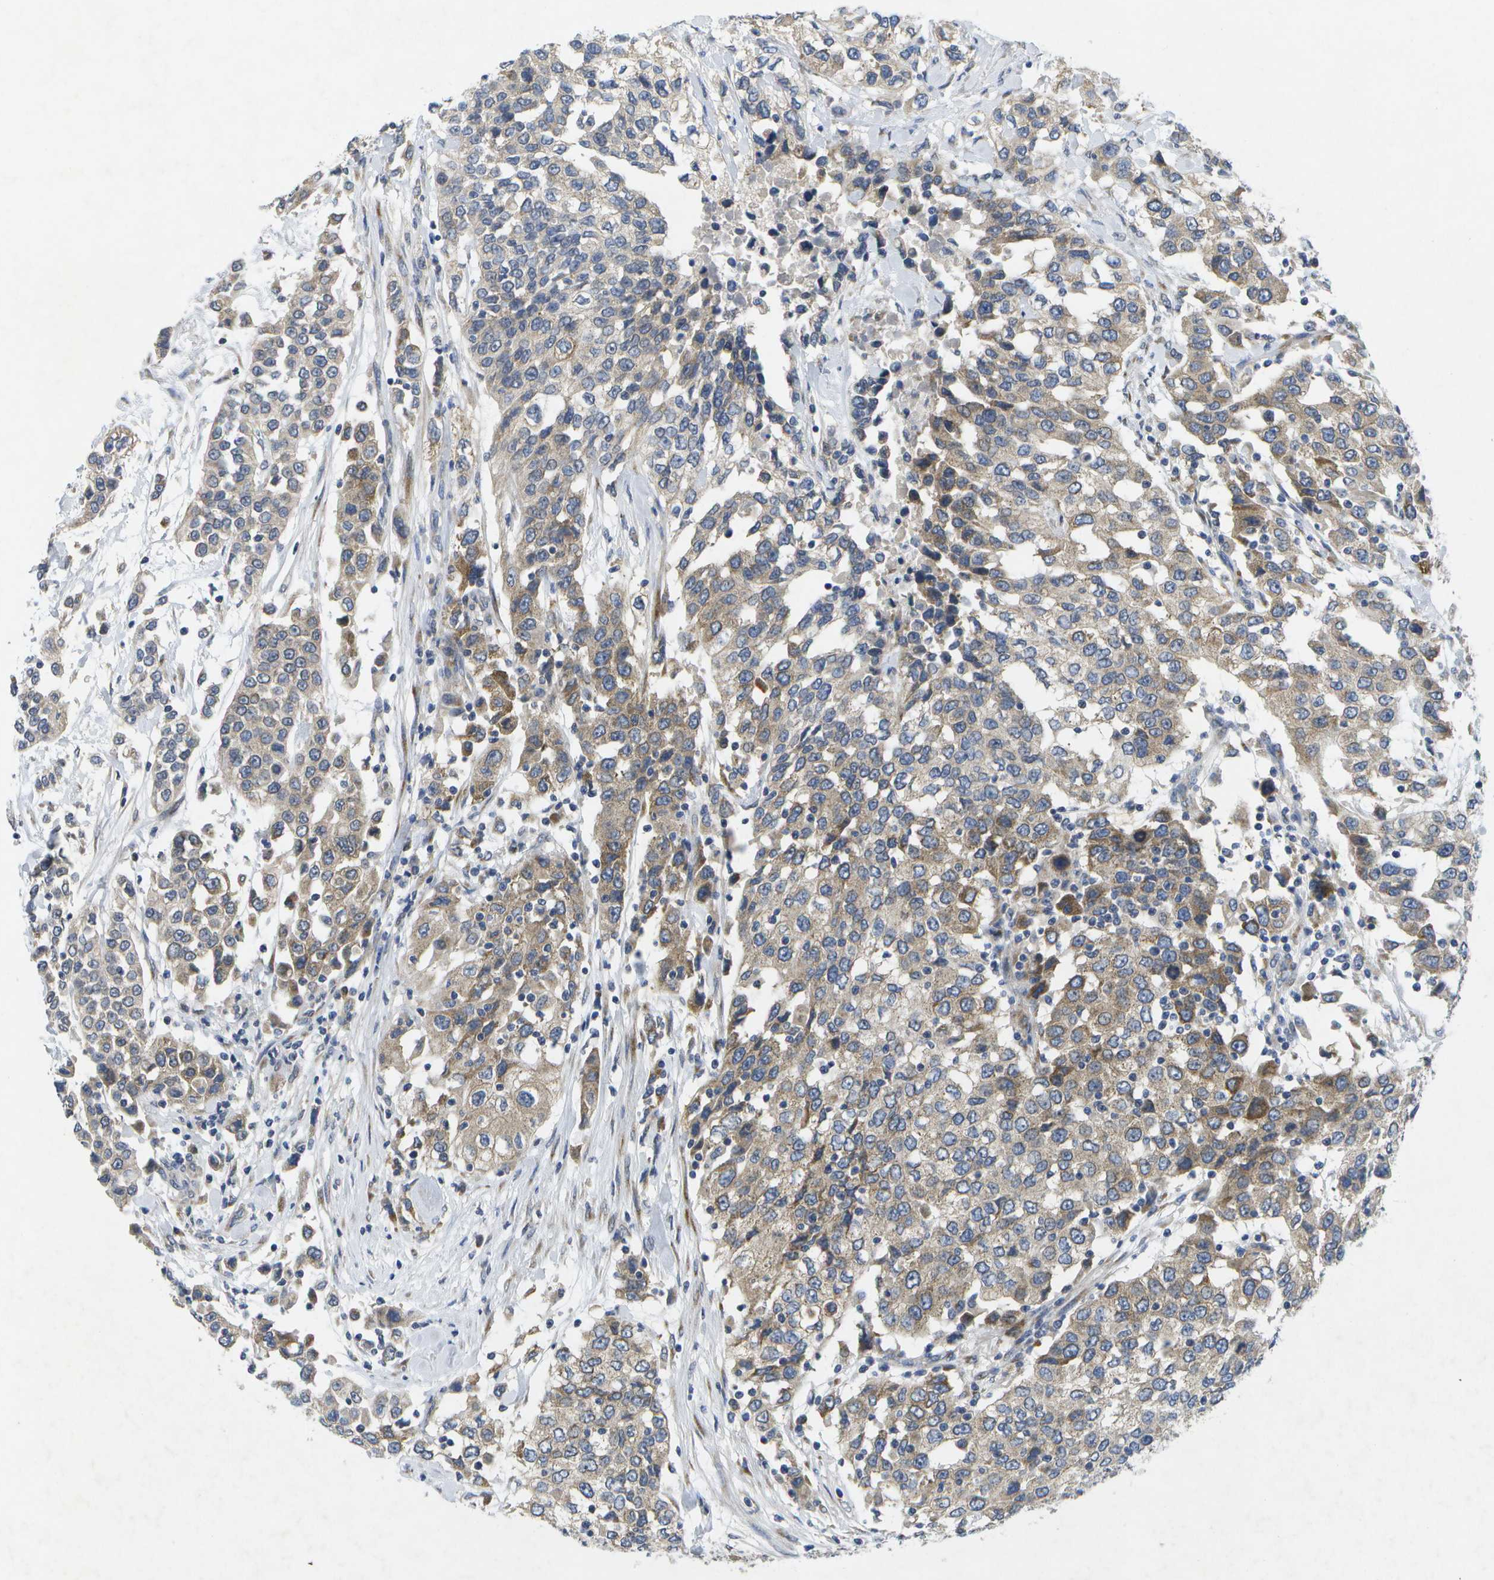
{"staining": {"intensity": "weak", "quantity": ">75%", "location": "cytoplasmic/membranous"}, "tissue": "urothelial cancer", "cell_type": "Tumor cells", "image_type": "cancer", "snomed": [{"axis": "morphology", "description": "Urothelial carcinoma, High grade"}, {"axis": "topography", "description": "Urinary bladder"}], "caption": "The immunohistochemical stain highlights weak cytoplasmic/membranous expression in tumor cells of urothelial cancer tissue. (DAB (3,3'-diaminobenzidine) = brown stain, brightfield microscopy at high magnification).", "gene": "KDELR1", "patient": {"sex": "female", "age": 80}}